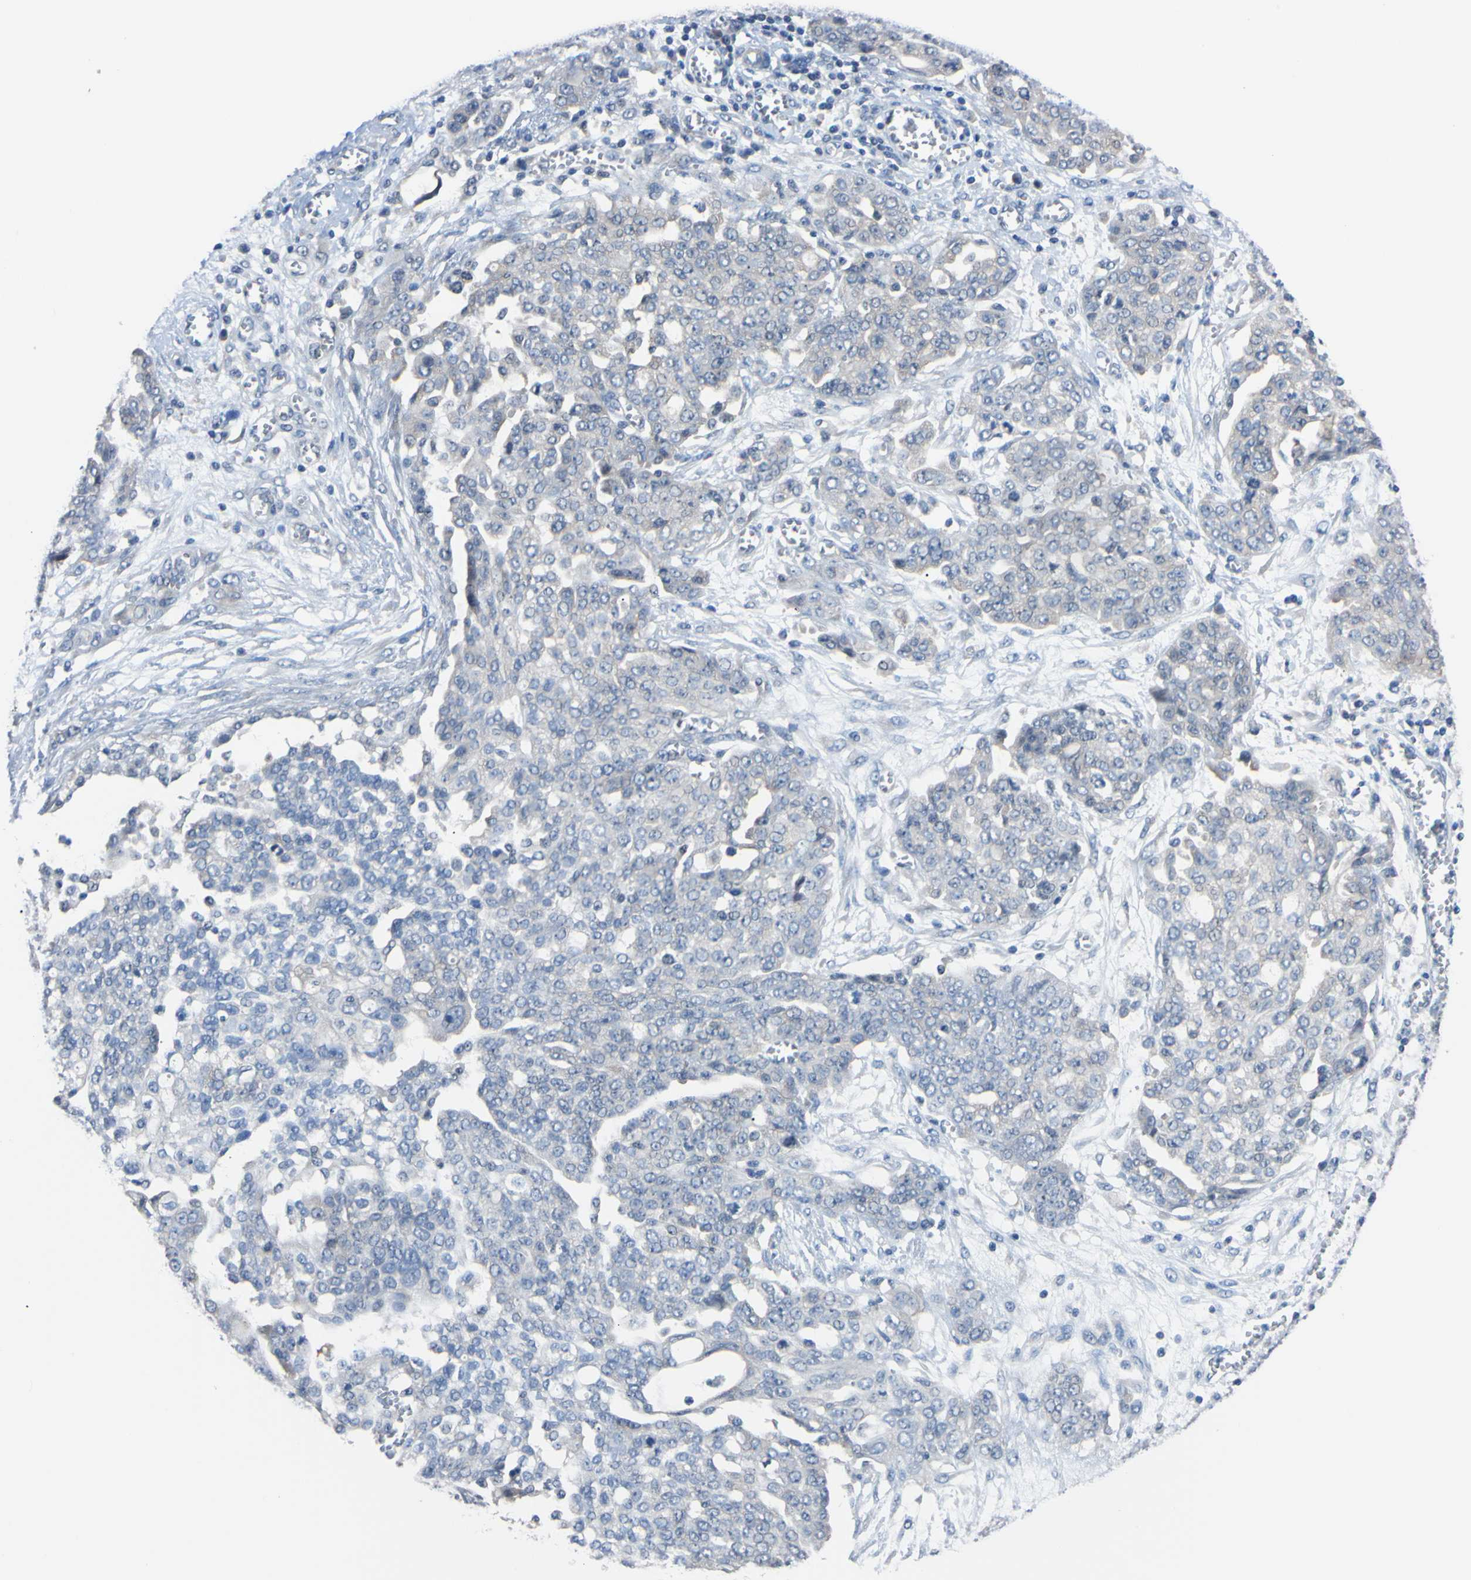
{"staining": {"intensity": "negative", "quantity": "none", "location": "none"}, "tissue": "ovarian cancer", "cell_type": "Tumor cells", "image_type": "cancer", "snomed": [{"axis": "morphology", "description": "Cystadenocarcinoma, serous, NOS"}, {"axis": "topography", "description": "Soft tissue"}, {"axis": "topography", "description": "Ovary"}], "caption": "A histopathology image of ovarian cancer (serous cystadenocarcinoma) stained for a protein exhibits no brown staining in tumor cells. Brightfield microscopy of IHC stained with DAB (3,3'-diaminobenzidine) (brown) and hematoxylin (blue), captured at high magnification.", "gene": "RARS1", "patient": {"sex": "female", "age": 57}}